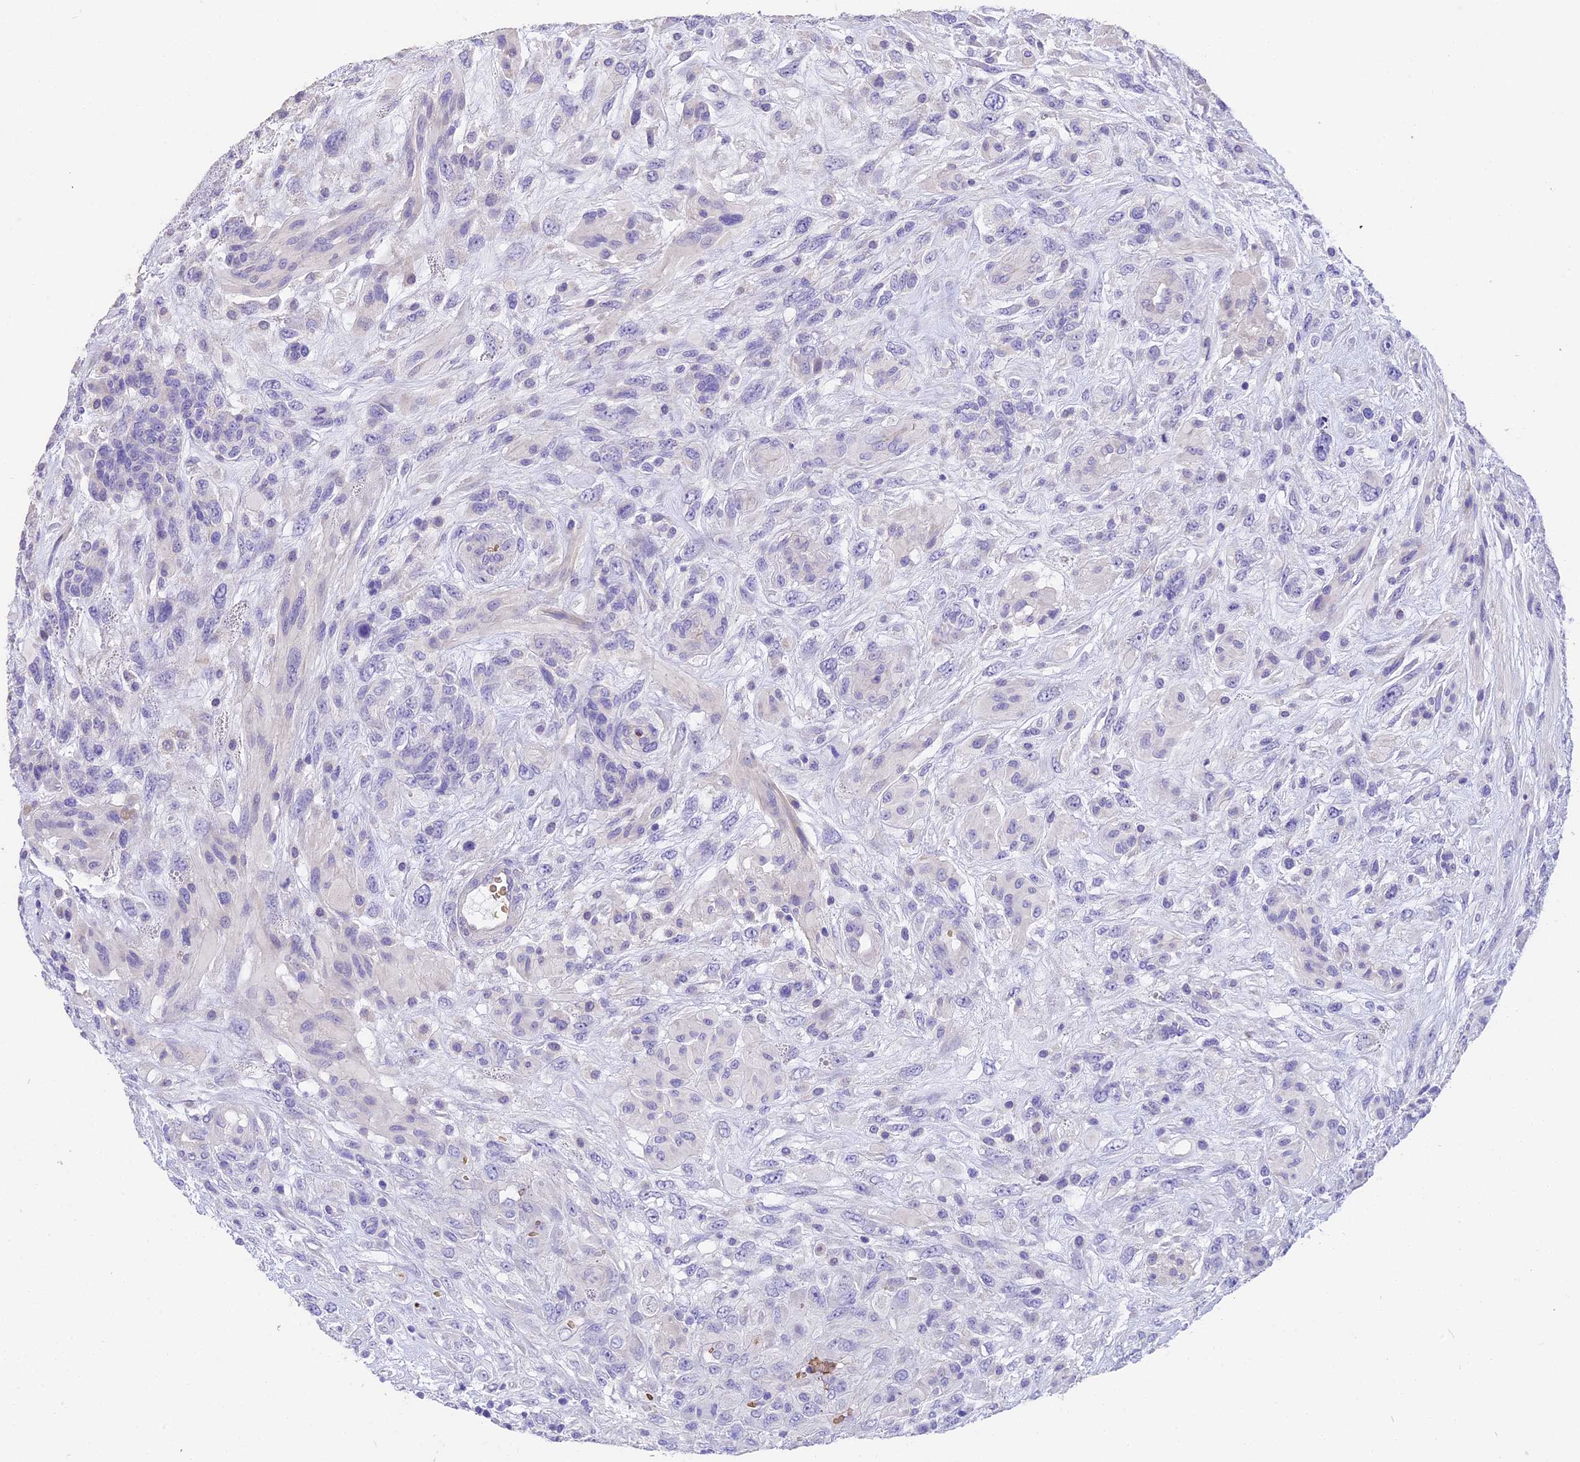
{"staining": {"intensity": "negative", "quantity": "none", "location": "none"}, "tissue": "glioma", "cell_type": "Tumor cells", "image_type": "cancer", "snomed": [{"axis": "morphology", "description": "Glioma, malignant, High grade"}, {"axis": "topography", "description": "Brain"}], "caption": "An image of human high-grade glioma (malignant) is negative for staining in tumor cells.", "gene": "TNNC2", "patient": {"sex": "male", "age": 61}}